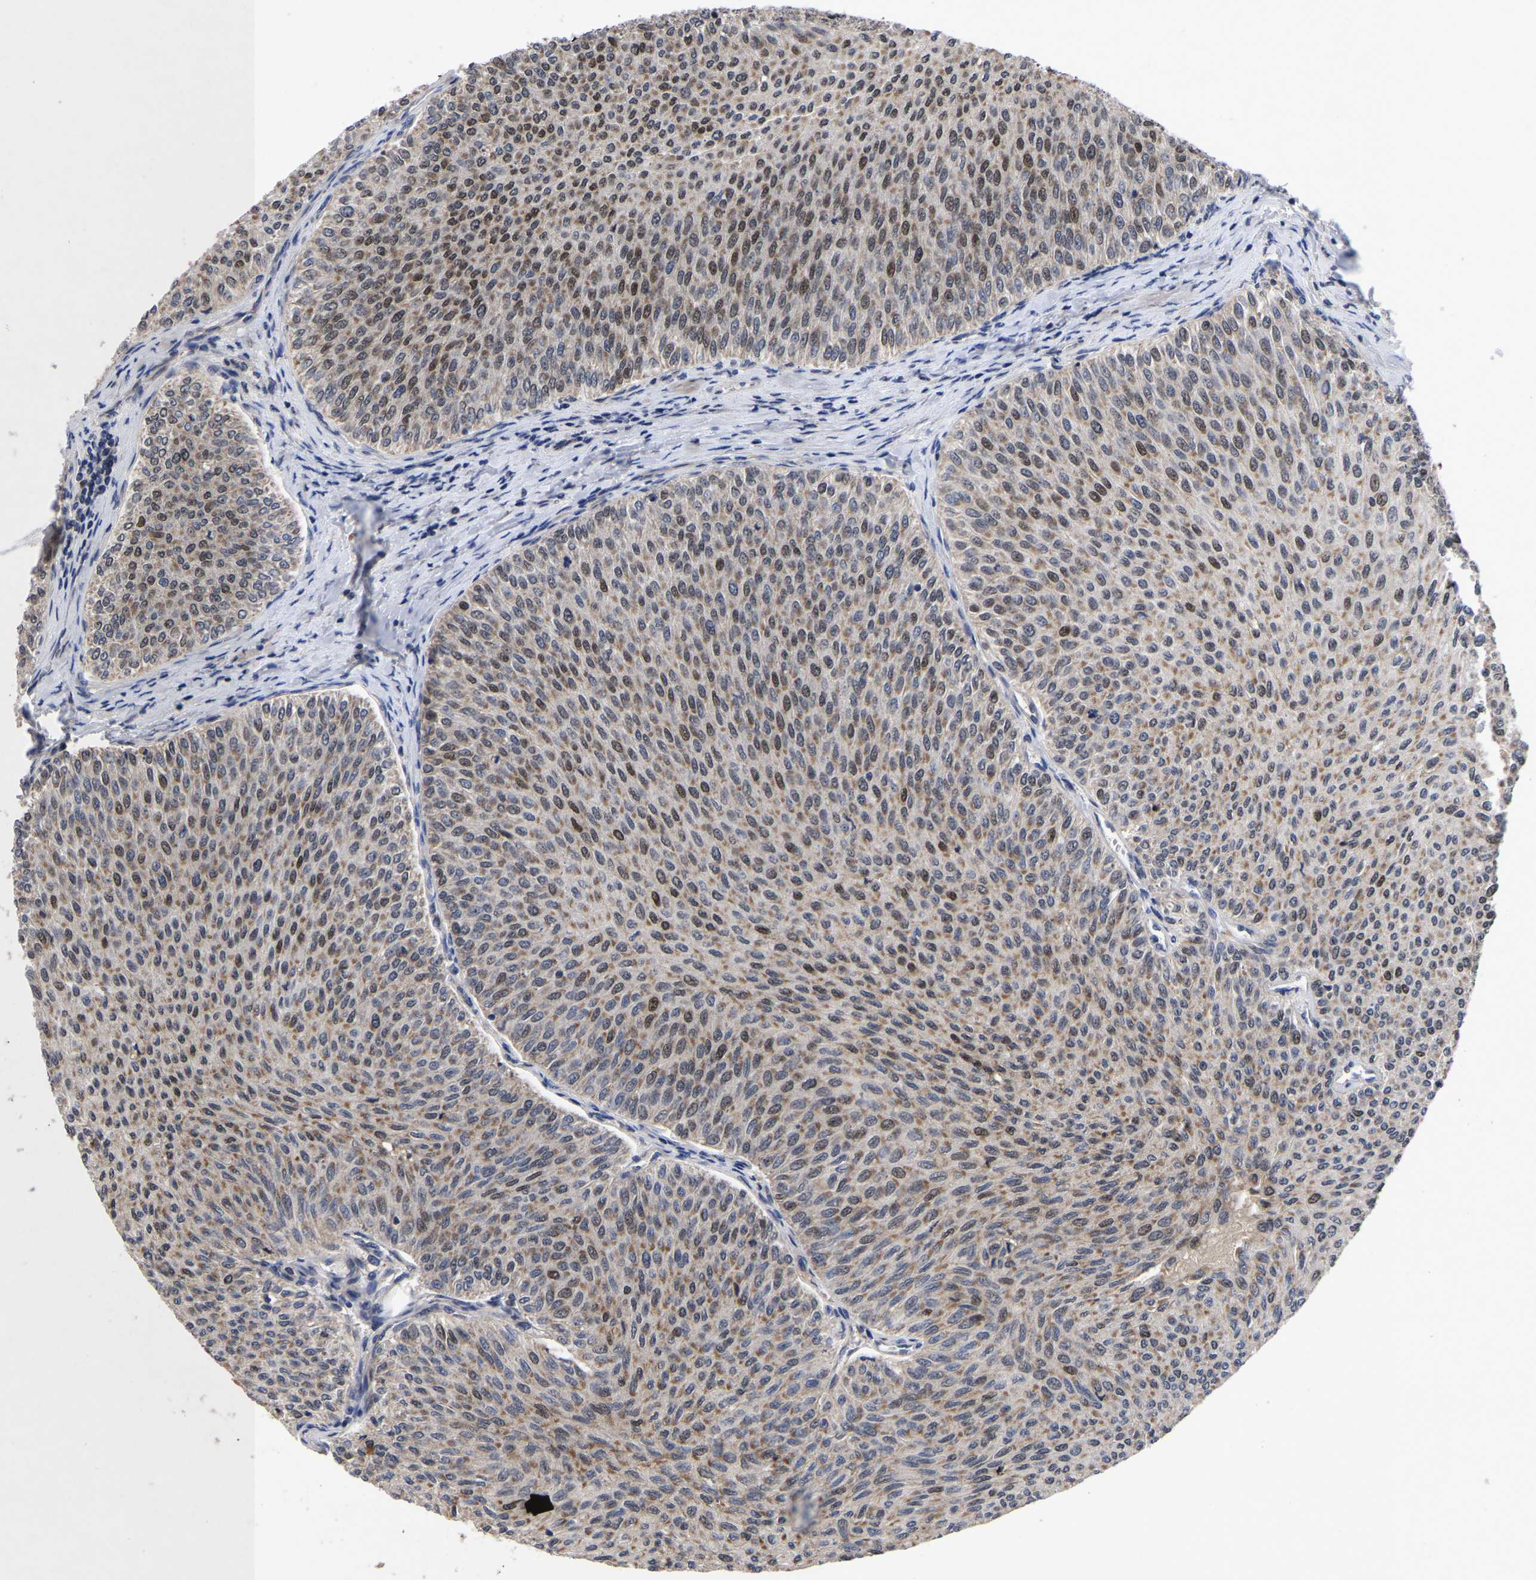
{"staining": {"intensity": "moderate", "quantity": ">75%", "location": "cytoplasmic/membranous,nuclear"}, "tissue": "urothelial cancer", "cell_type": "Tumor cells", "image_type": "cancer", "snomed": [{"axis": "morphology", "description": "Urothelial carcinoma, Low grade"}, {"axis": "topography", "description": "Urinary bladder"}], "caption": "Immunohistochemical staining of human urothelial carcinoma (low-grade) reveals medium levels of moderate cytoplasmic/membranous and nuclear positivity in approximately >75% of tumor cells.", "gene": "JUNB", "patient": {"sex": "male", "age": 78}}